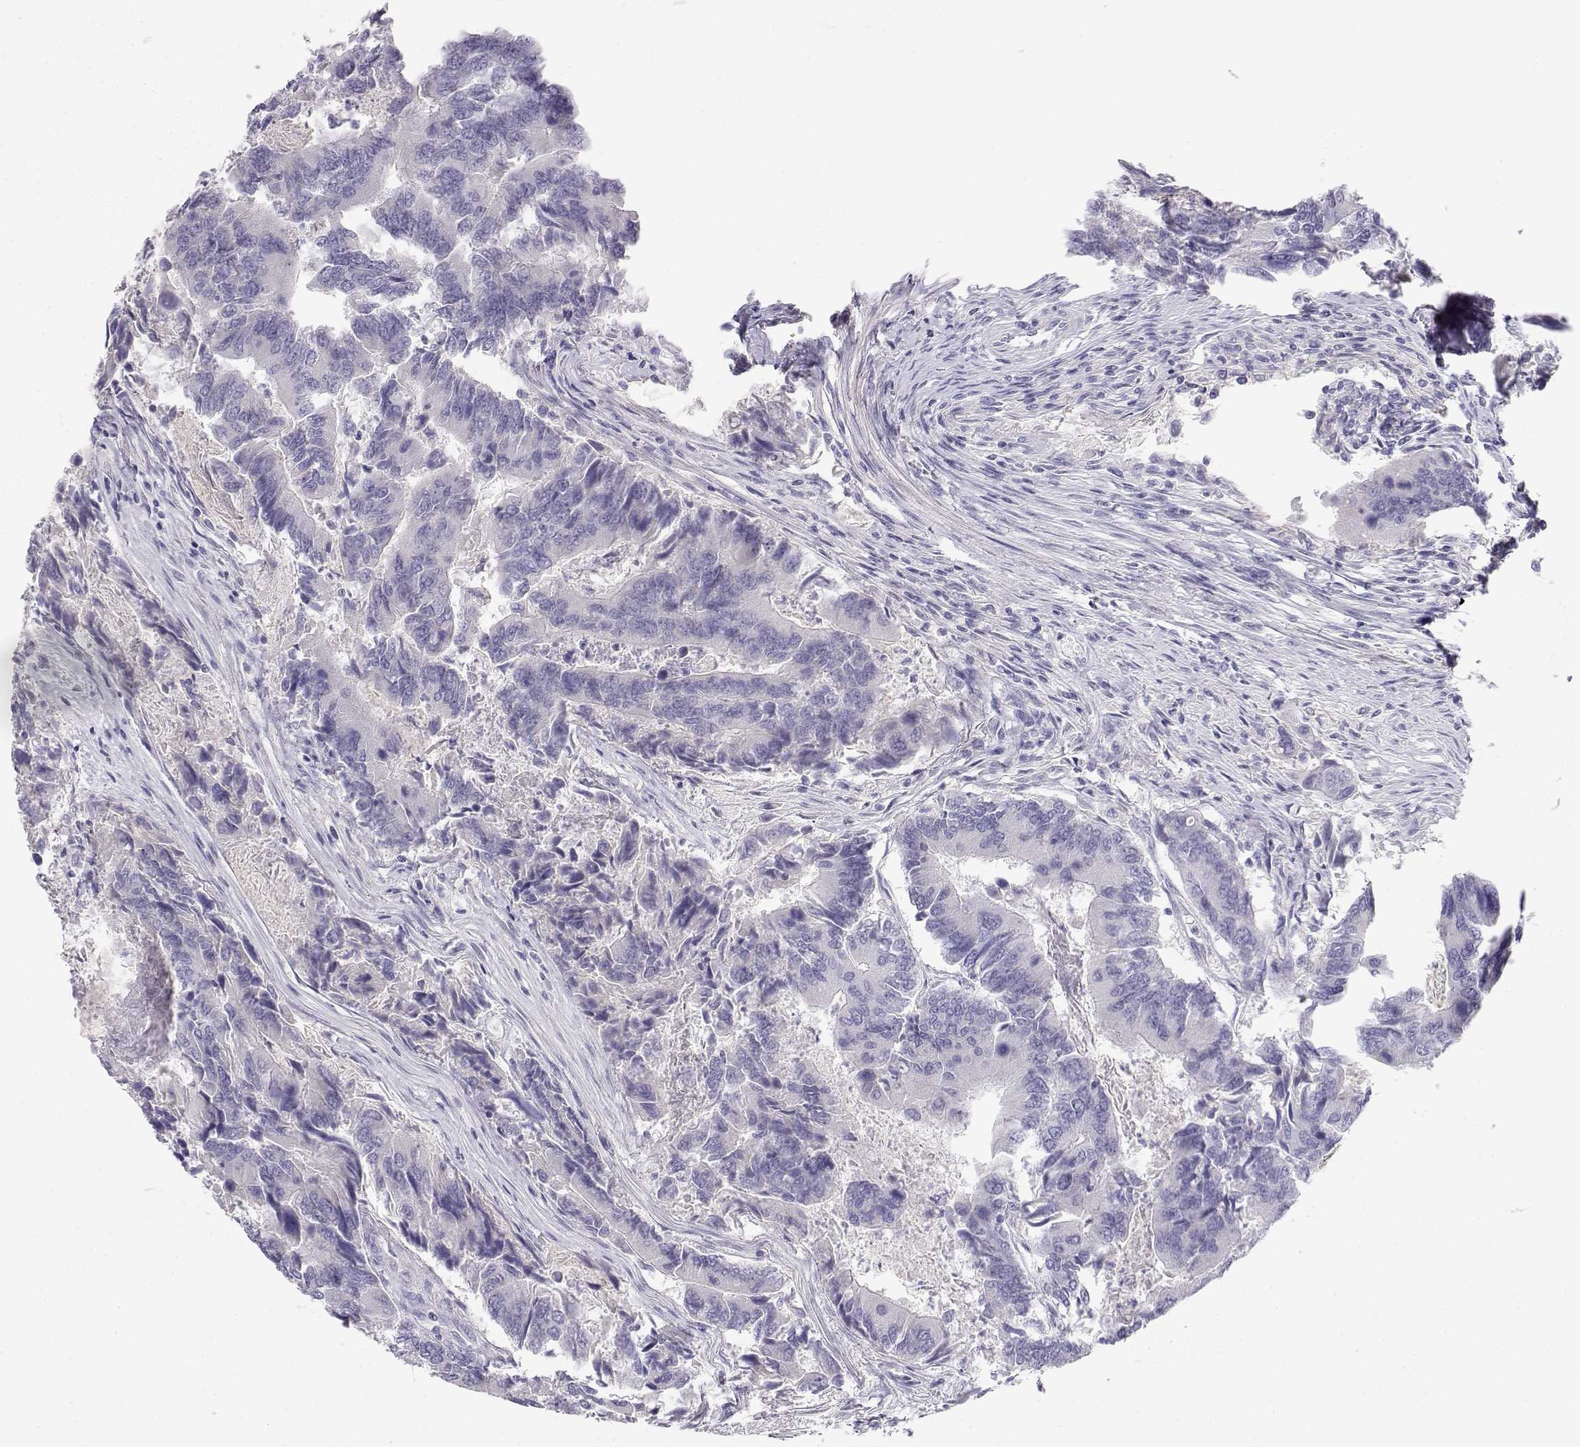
{"staining": {"intensity": "negative", "quantity": "none", "location": "none"}, "tissue": "colorectal cancer", "cell_type": "Tumor cells", "image_type": "cancer", "snomed": [{"axis": "morphology", "description": "Adenocarcinoma, NOS"}, {"axis": "topography", "description": "Colon"}], "caption": "Adenocarcinoma (colorectal) stained for a protein using immunohistochemistry (IHC) shows no staining tumor cells.", "gene": "GPR174", "patient": {"sex": "female", "age": 67}}